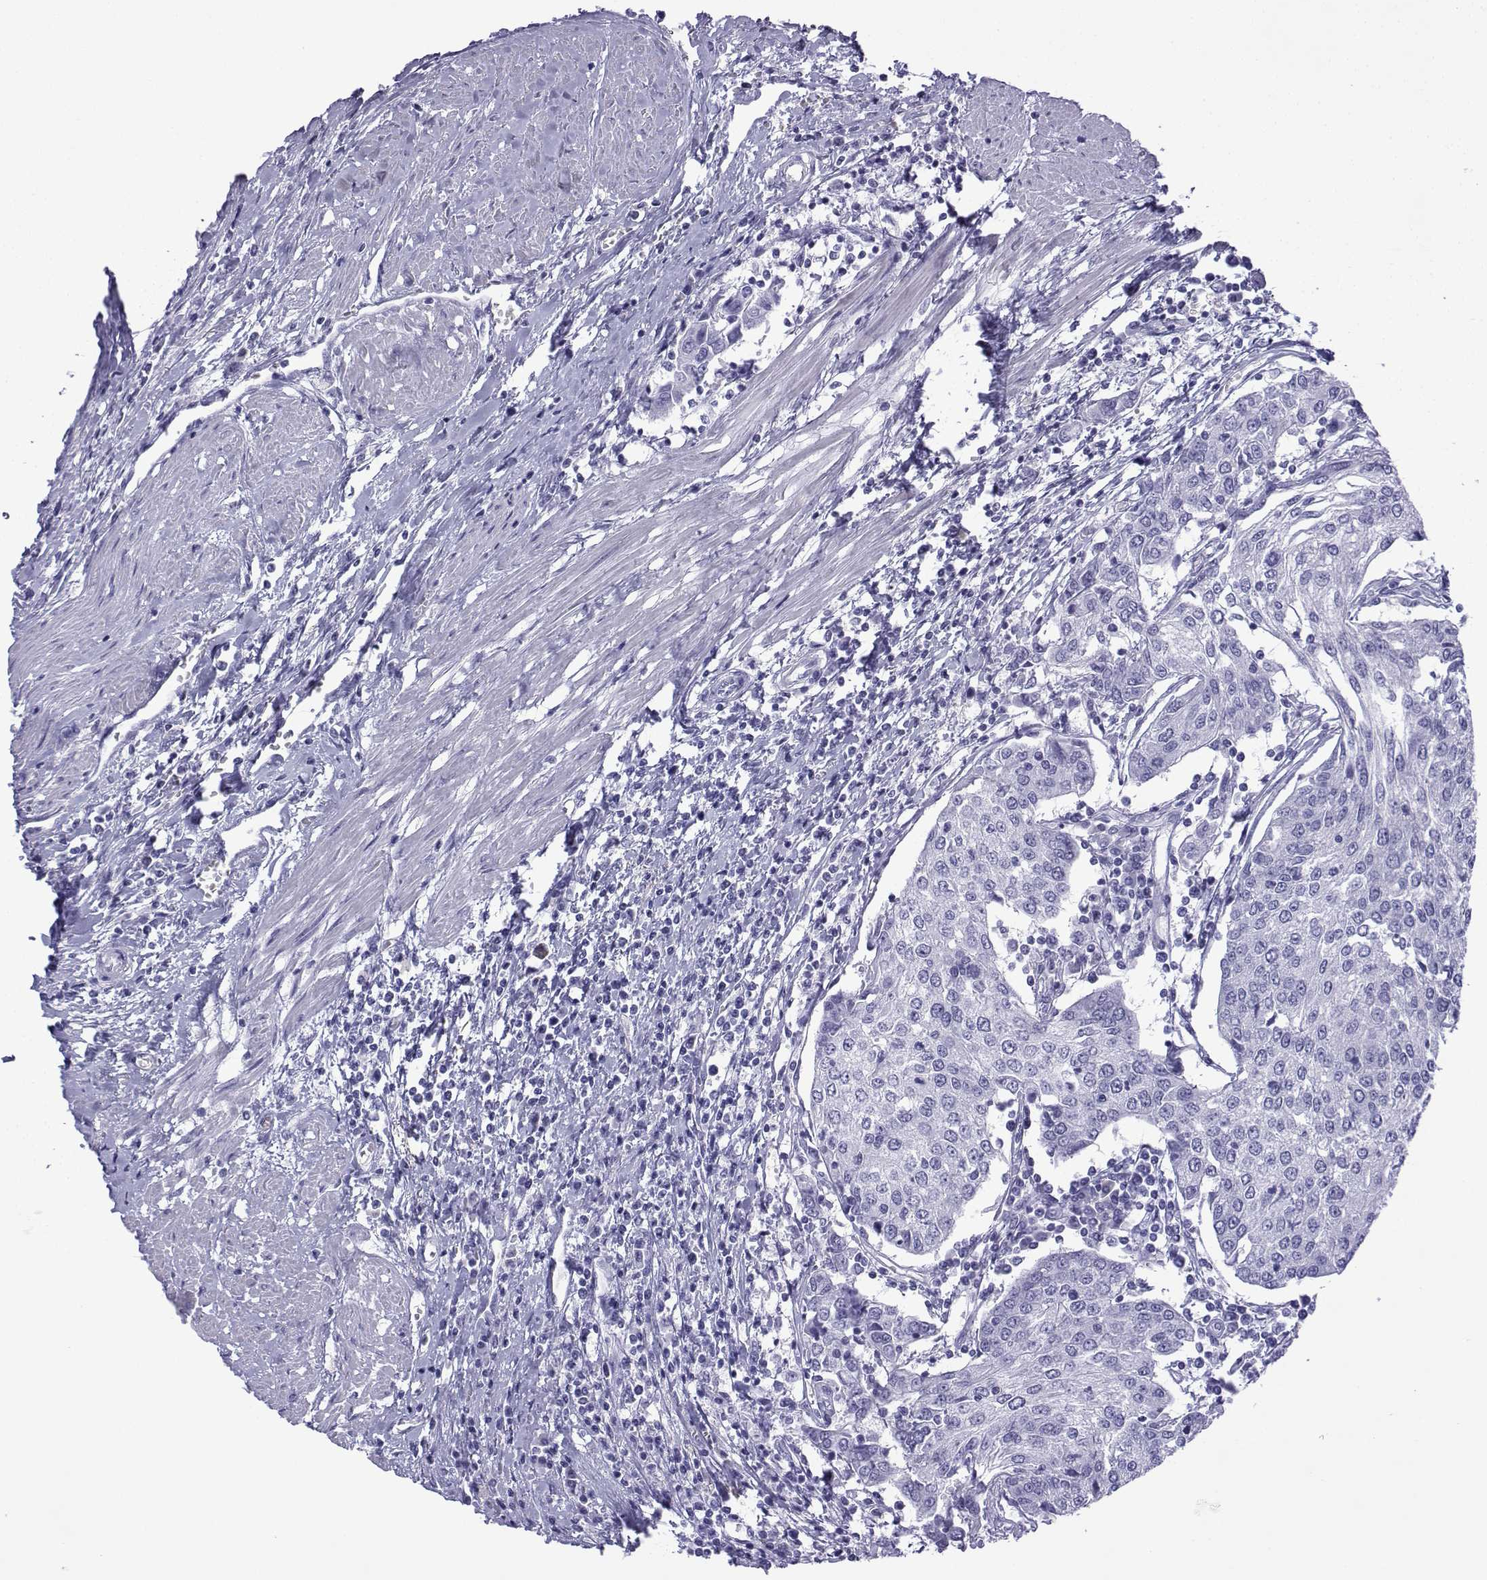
{"staining": {"intensity": "negative", "quantity": "none", "location": "none"}, "tissue": "urothelial cancer", "cell_type": "Tumor cells", "image_type": "cancer", "snomed": [{"axis": "morphology", "description": "Urothelial carcinoma, High grade"}, {"axis": "topography", "description": "Urinary bladder"}], "caption": "The histopathology image displays no staining of tumor cells in high-grade urothelial carcinoma.", "gene": "TRIM46", "patient": {"sex": "female", "age": 85}}